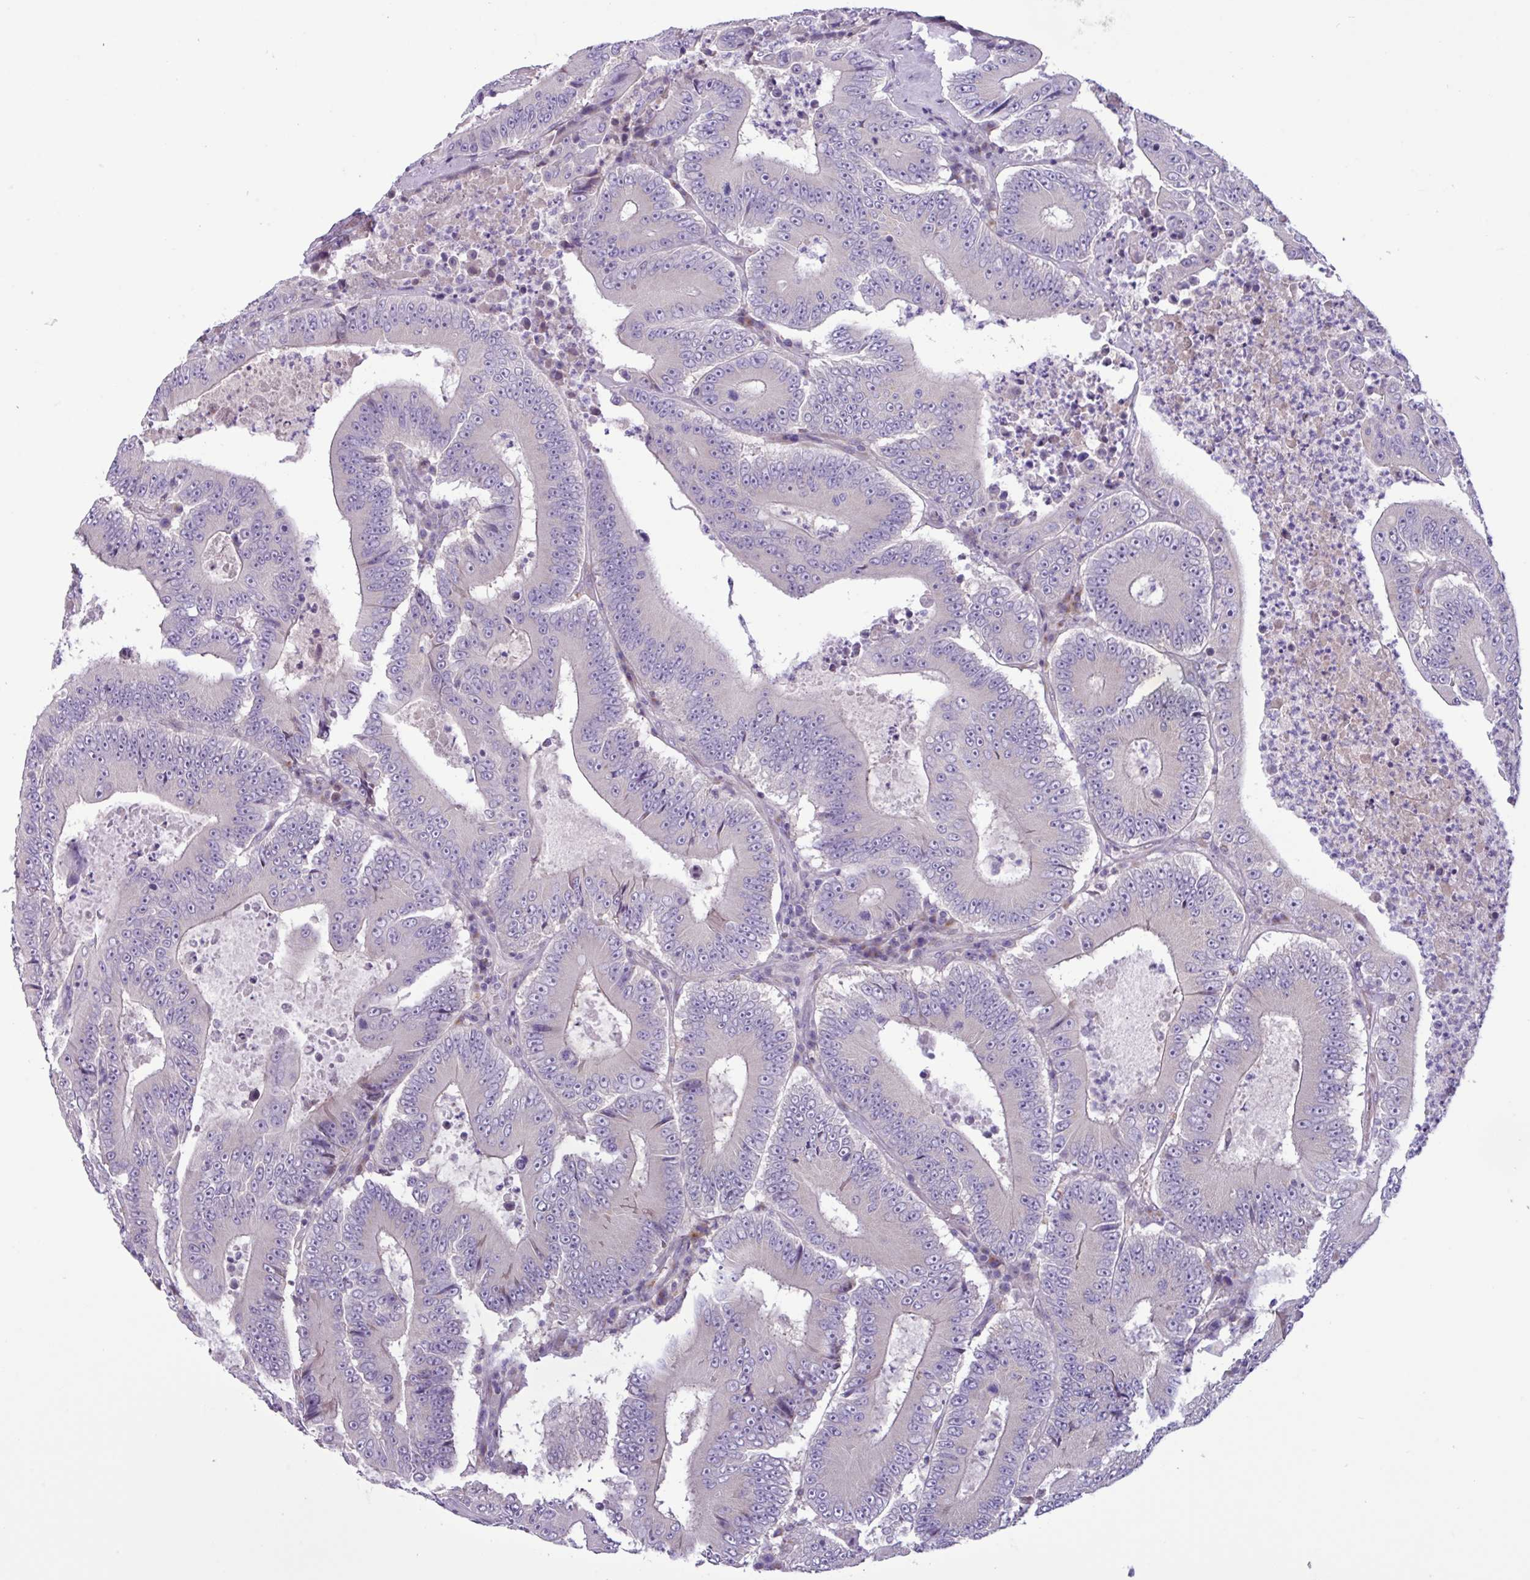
{"staining": {"intensity": "negative", "quantity": "none", "location": "none"}, "tissue": "colorectal cancer", "cell_type": "Tumor cells", "image_type": "cancer", "snomed": [{"axis": "morphology", "description": "Adenocarcinoma, NOS"}, {"axis": "topography", "description": "Colon"}], "caption": "Immunohistochemical staining of human colorectal cancer (adenocarcinoma) demonstrates no significant expression in tumor cells.", "gene": "STIMATE", "patient": {"sex": "male", "age": 83}}